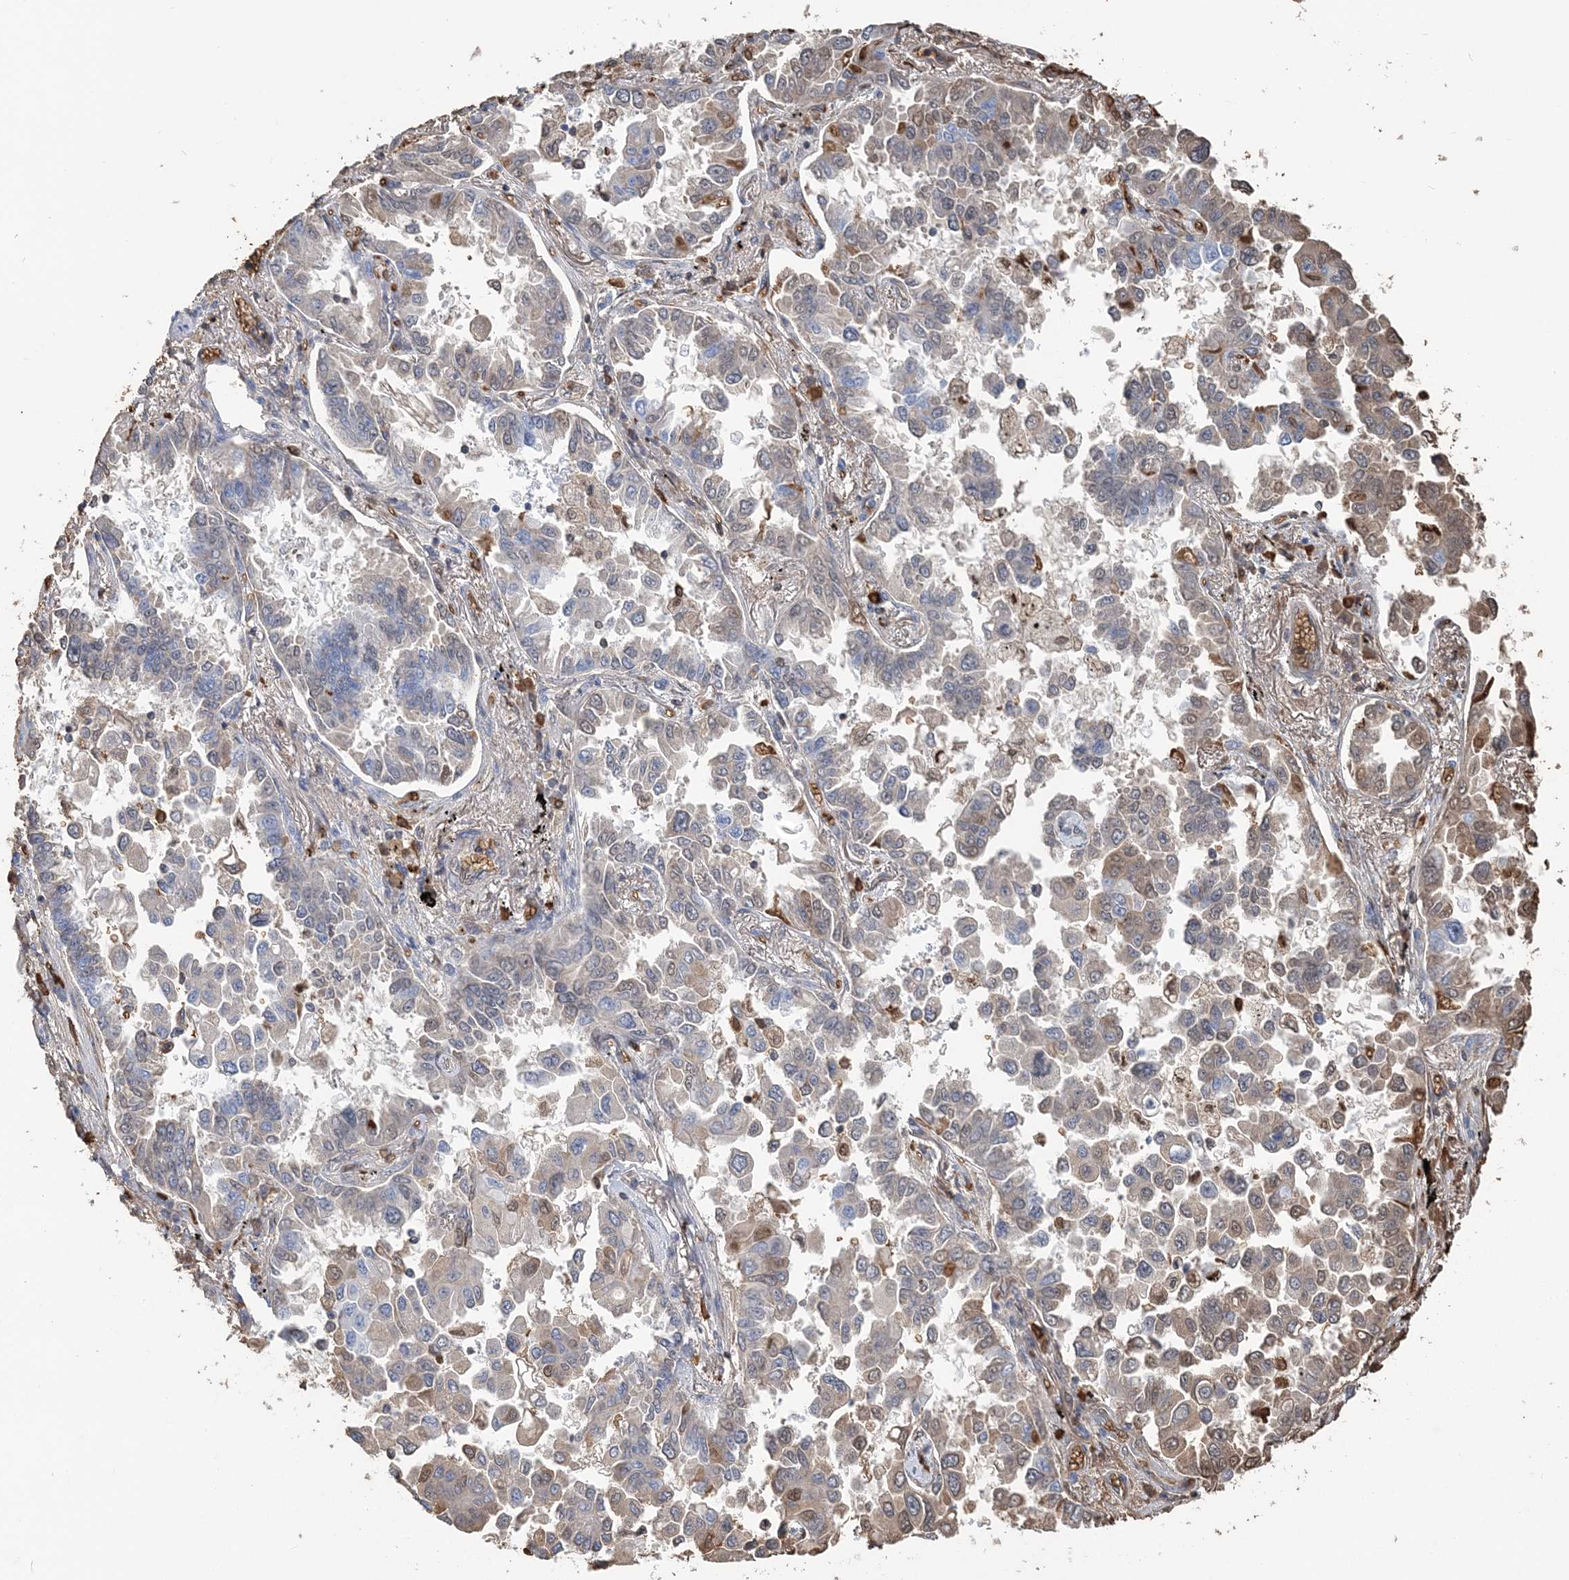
{"staining": {"intensity": "weak", "quantity": "<25%", "location": "cytoplasmic/membranous,nuclear"}, "tissue": "lung cancer", "cell_type": "Tumor cells", "image_type": "cancer", "snomed": [{"axis": "morphology", "description": "Adenocarcinoma, NOS"}, {"axis": "topography", "description": "Lung"}], "caption": "Image shows no significant protein staining in tumor cells of lung cancer.", "gene": "HBD", "patient": {"sex": "female", "age": 67}}